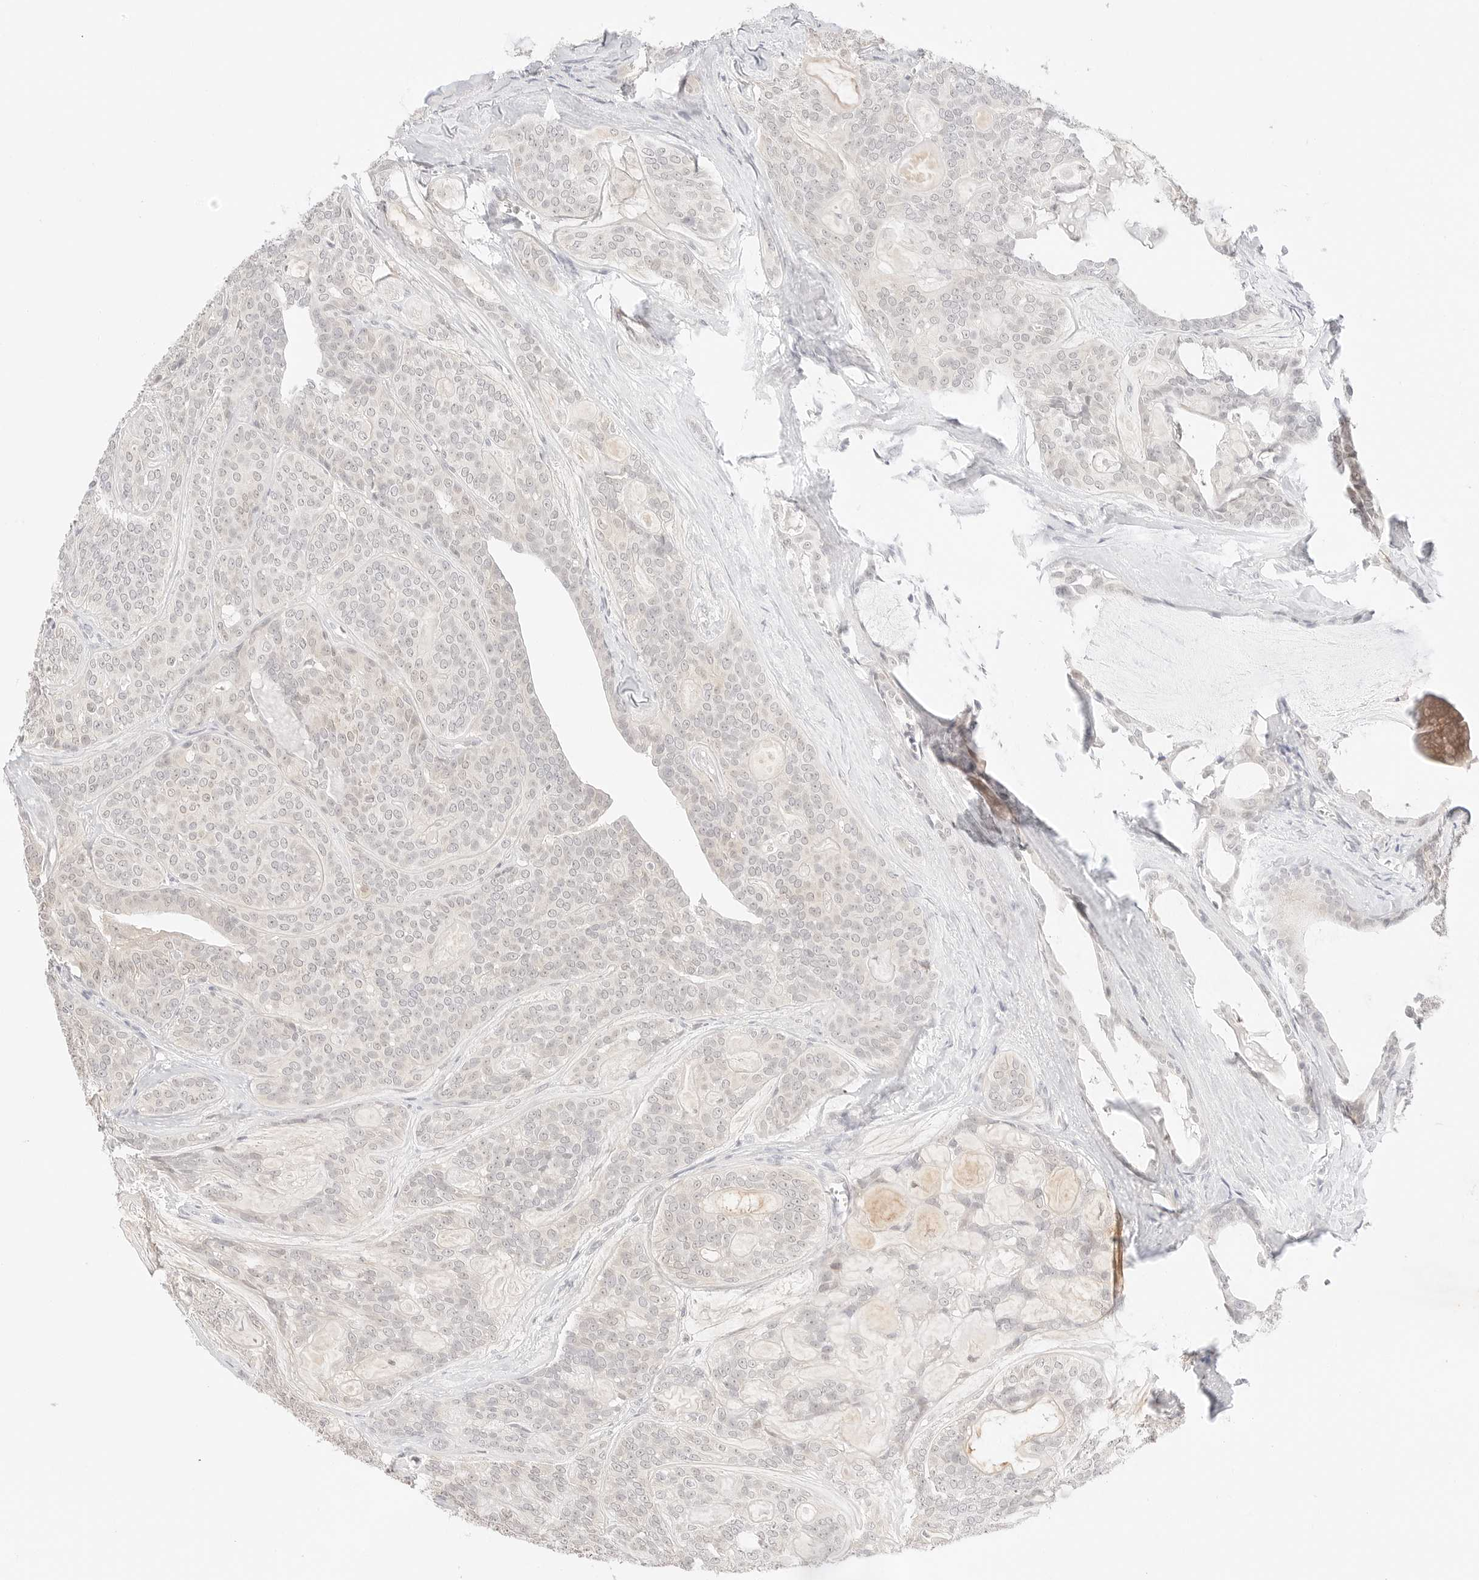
{"staining": {"intensity": "negative", "quantity": "none", "location": "none"}, "tissue": "head and neck cancer", "cell_type": "Tumor cells", "image_type": "cancer", "snomed": [{"axis": "morphology", "description": "Adenocarcinoma, NOS"}, {"axis": "topography", "description": "Head-Neck"}], "caption": "Image shows no significant protein expression in tumor cells of head and neck cancer (adenocarcinoma).", "gene": "GNAS", "patient": {"sex": "male", "age": 66}}